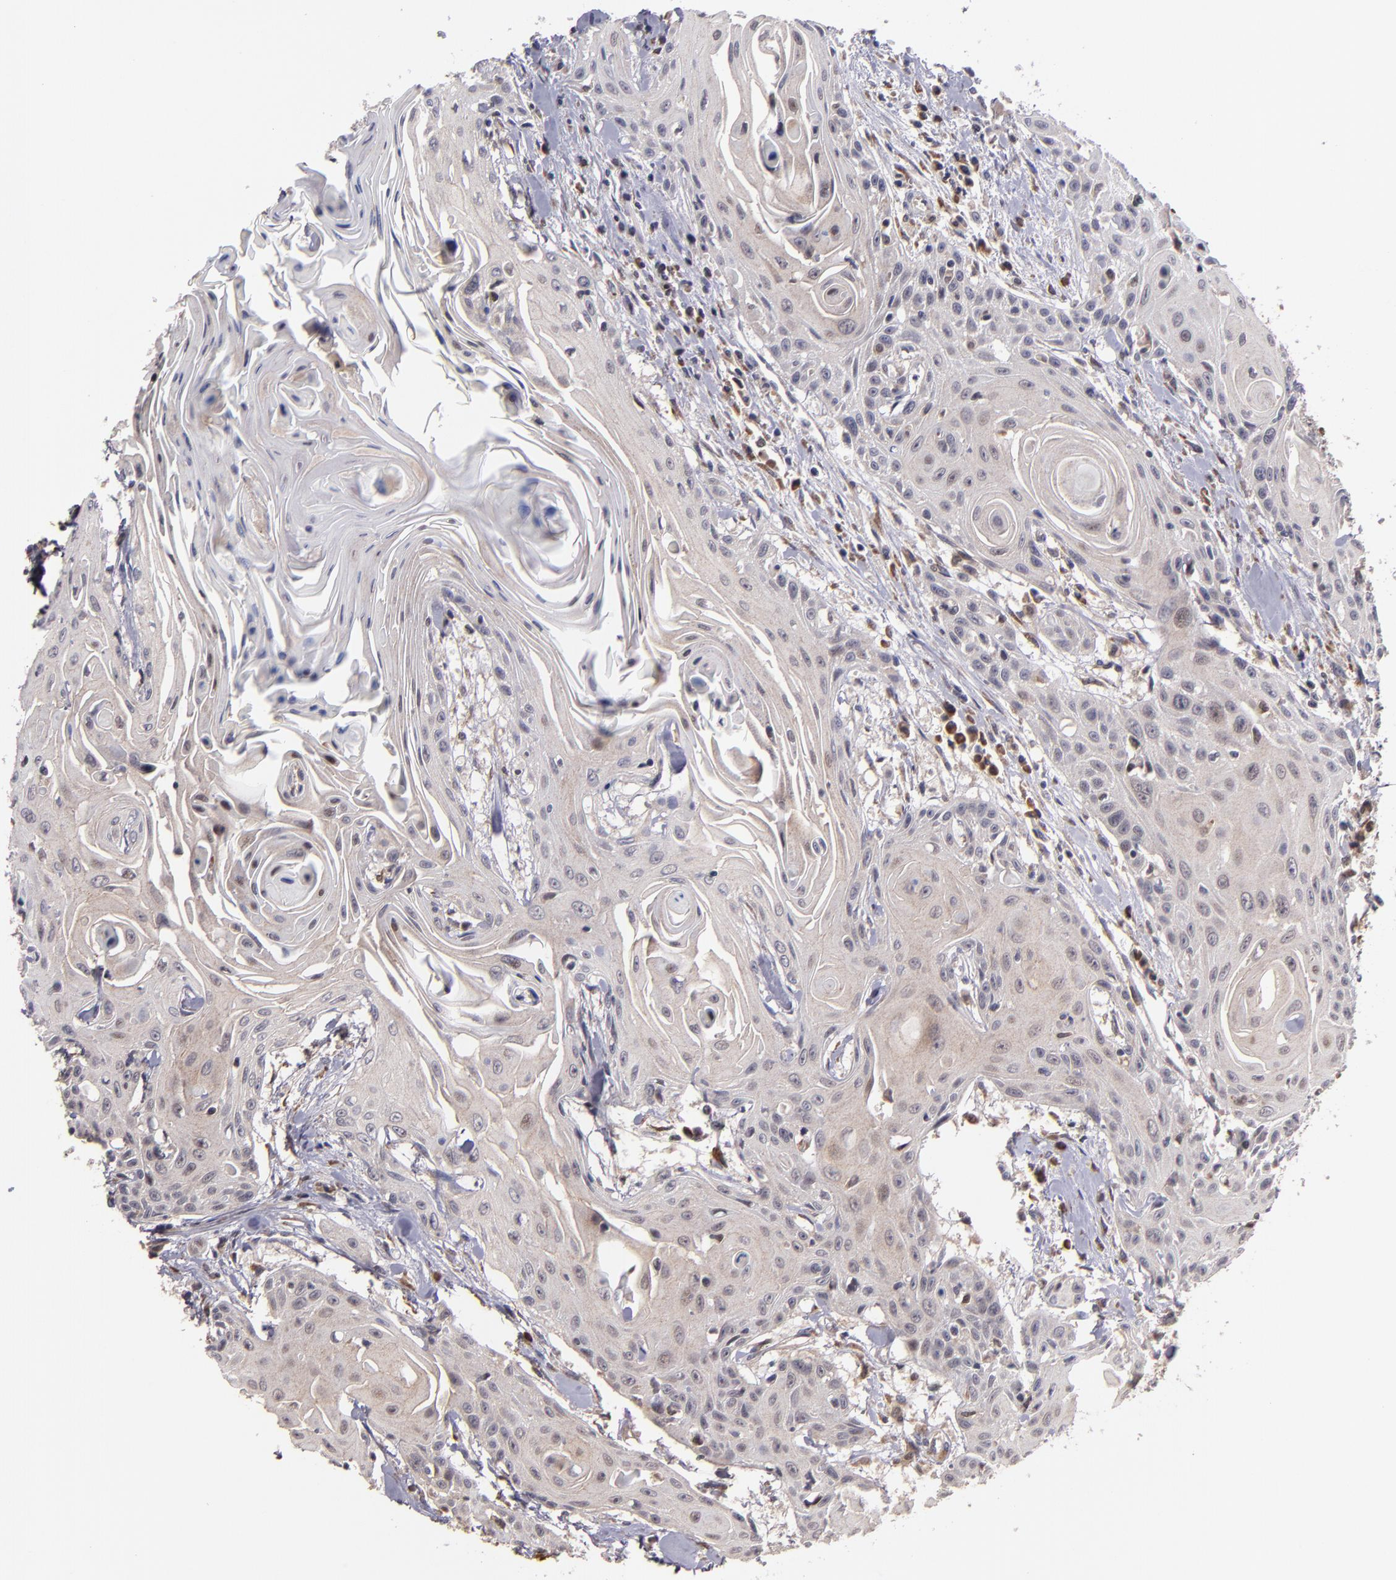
{"staining": {"intensity": "weak", "quantity": ">75%", "location": "cytoplasmic/membranous"}, "tissue": "head and neck cancer", "cell_type": "Tumor cells", "image_type": "cancer", "snomed": [{"axis": "morphology", "description": "Squamous cell carcinoma, NOS"}, {"axis": "morphology", "description": "Squamous cell carcinoma, metastatic, NOS"}, {"axis": "topography", "description": "Lymph node"}, {"axis": "topography", "description": "Salivary gland"}, {"axis": "topography", "description": "Head-Neck"}], "caption": "Immunohistochemical staining of human head and neck cancer shows low levels of weak cytoplasmic/membranous staining in approximately >75% of tumor cells. Using DAB (brown) and hematoxylin (blue) stains, captured at high magnification using brightfield microscopy.", "gene": "CASP1", "patient": {"sex": "female", "age": 74}}